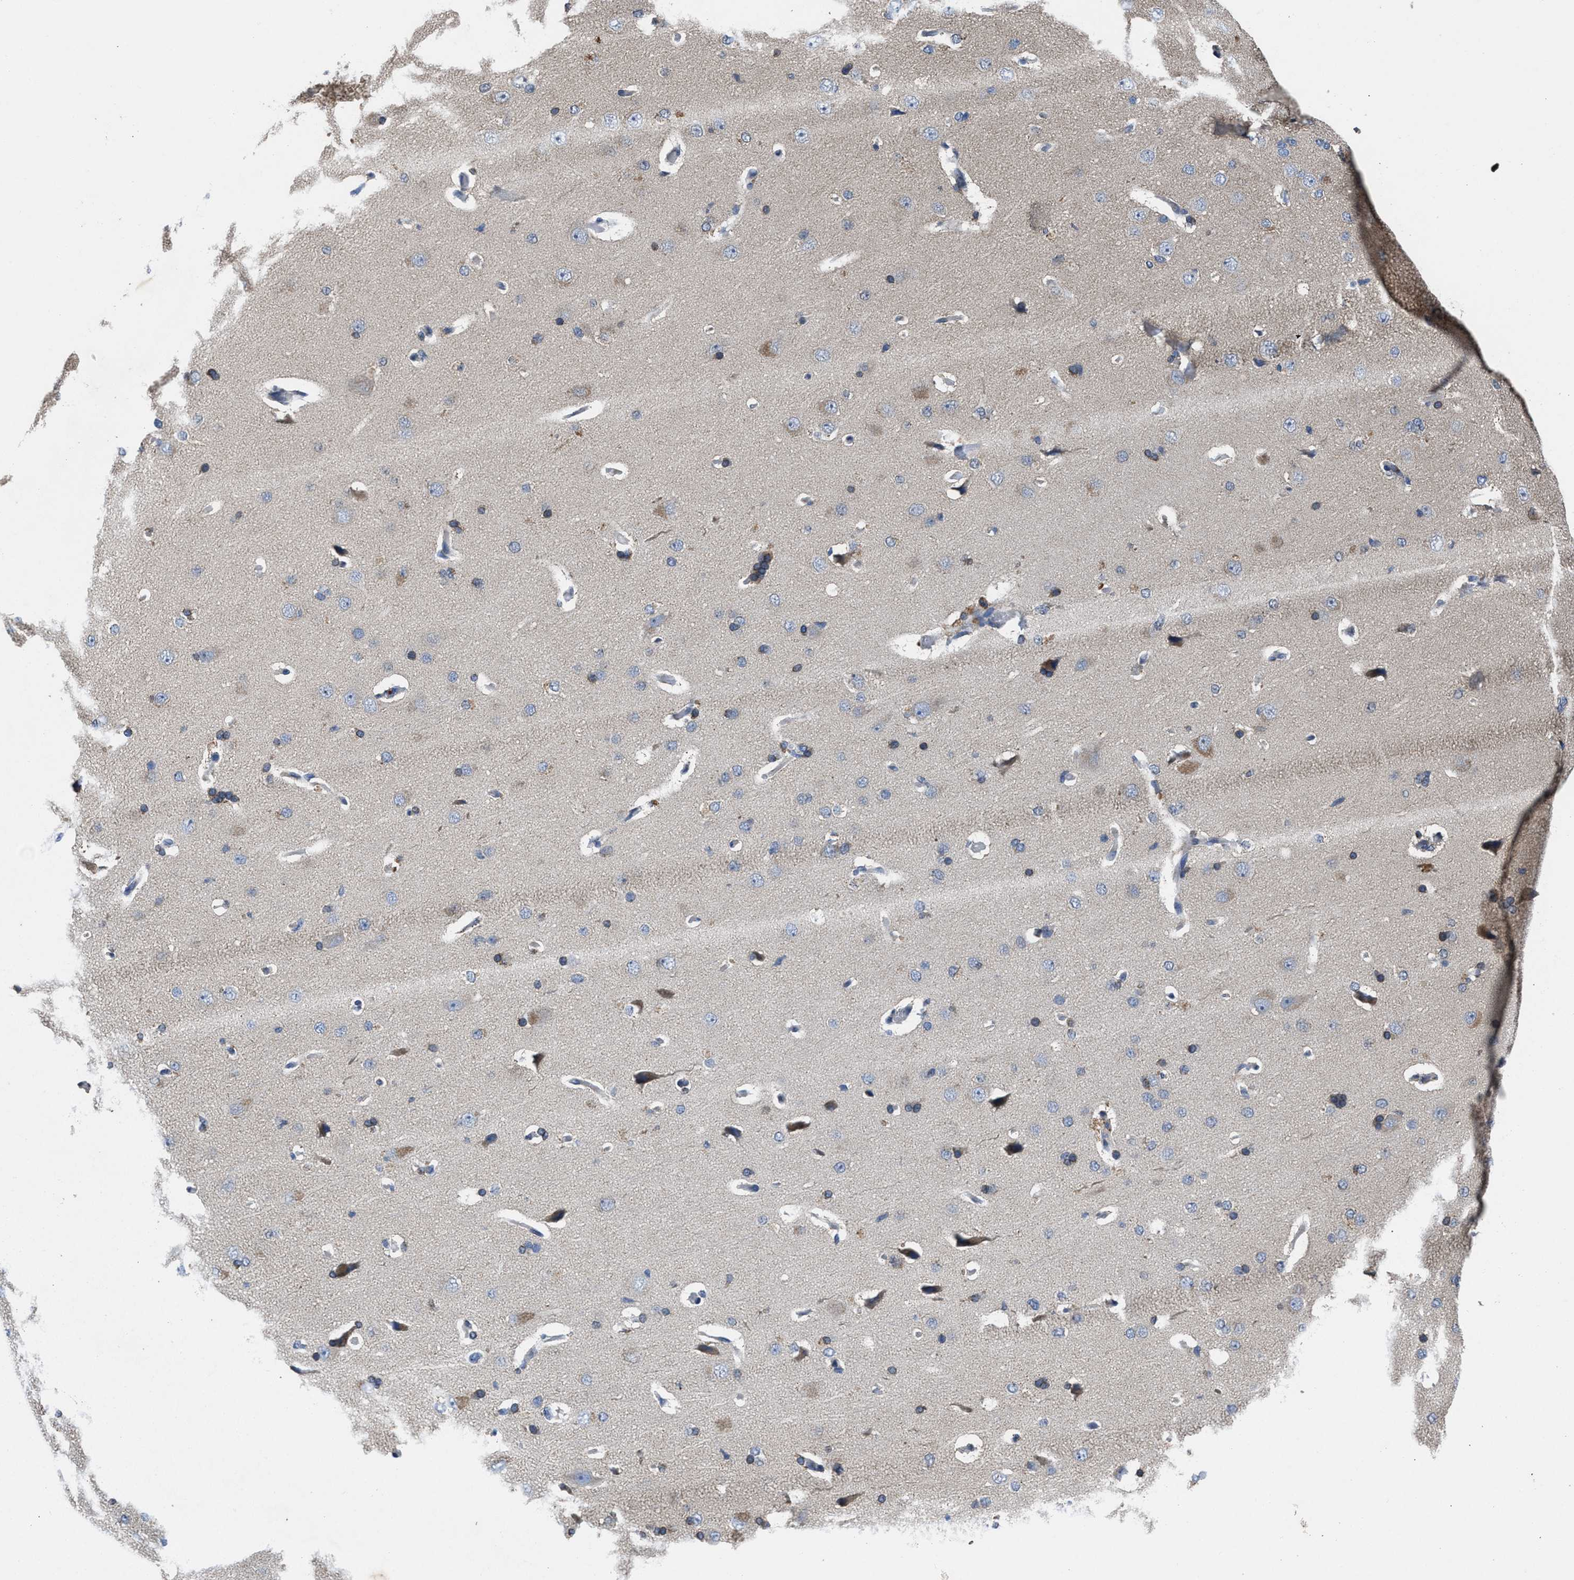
{"staining": {"intensity": "negative", "quantity": "none", "location": "none"}, "tissue": "cerebral cortex", "cell_type": "Endothelial cells", "image_type": "normal", "snomed": [{"axis": "morphology", "description": "Normal tissue, NOS"}, {"axis": "topography", "description": "Cerebral cortex"}], "caption": "IHC image of benign human cerebral cortex stained for a protein (brown), which displays no staining in endothelial cells. (Brightfield microscopy of DAB IHC at high magnification).", "gene": "CACNA1D", "patient": {"sex": "male", "age": 62}}